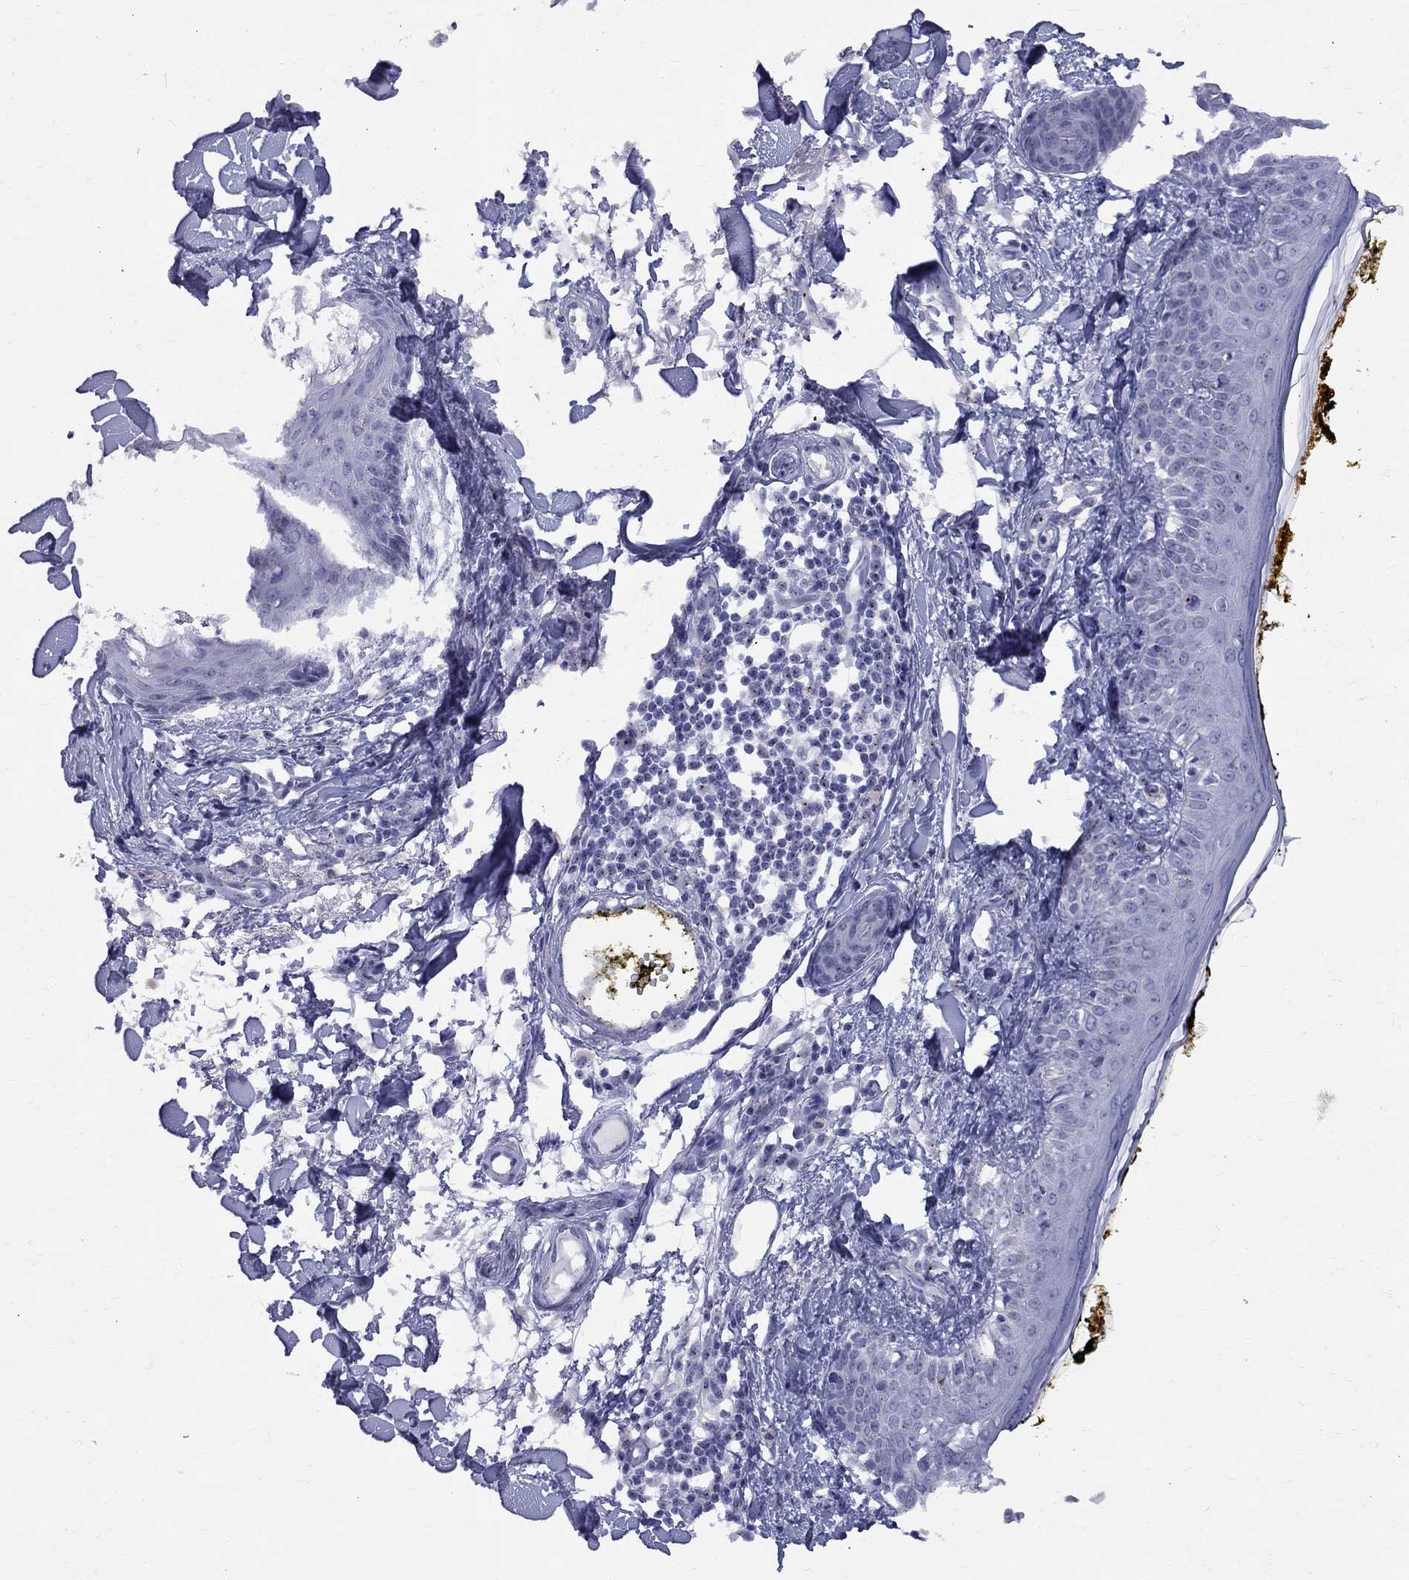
{"staining": {"intensity": "negative", "quantity": "none", "location": "none"}, "tissue": "skin", "cell_type": "Fibroblasts", "image_type": "normal", "snomed": [{"axis": "morphology", "description": "Normal tissue, NOS"}, {"axis": "topography", "description": "Skin"}], "caption": "This photomicrograph is of normal skin stained with immunohistochemistry (IHC) to label a protein in brown with the nuclei are counter-stained blue. There is no positivity in fibroblasts. Nuclei are stained in blue.", "gene": "CEP43", "patient": {"sex": "male", "age": 76}}